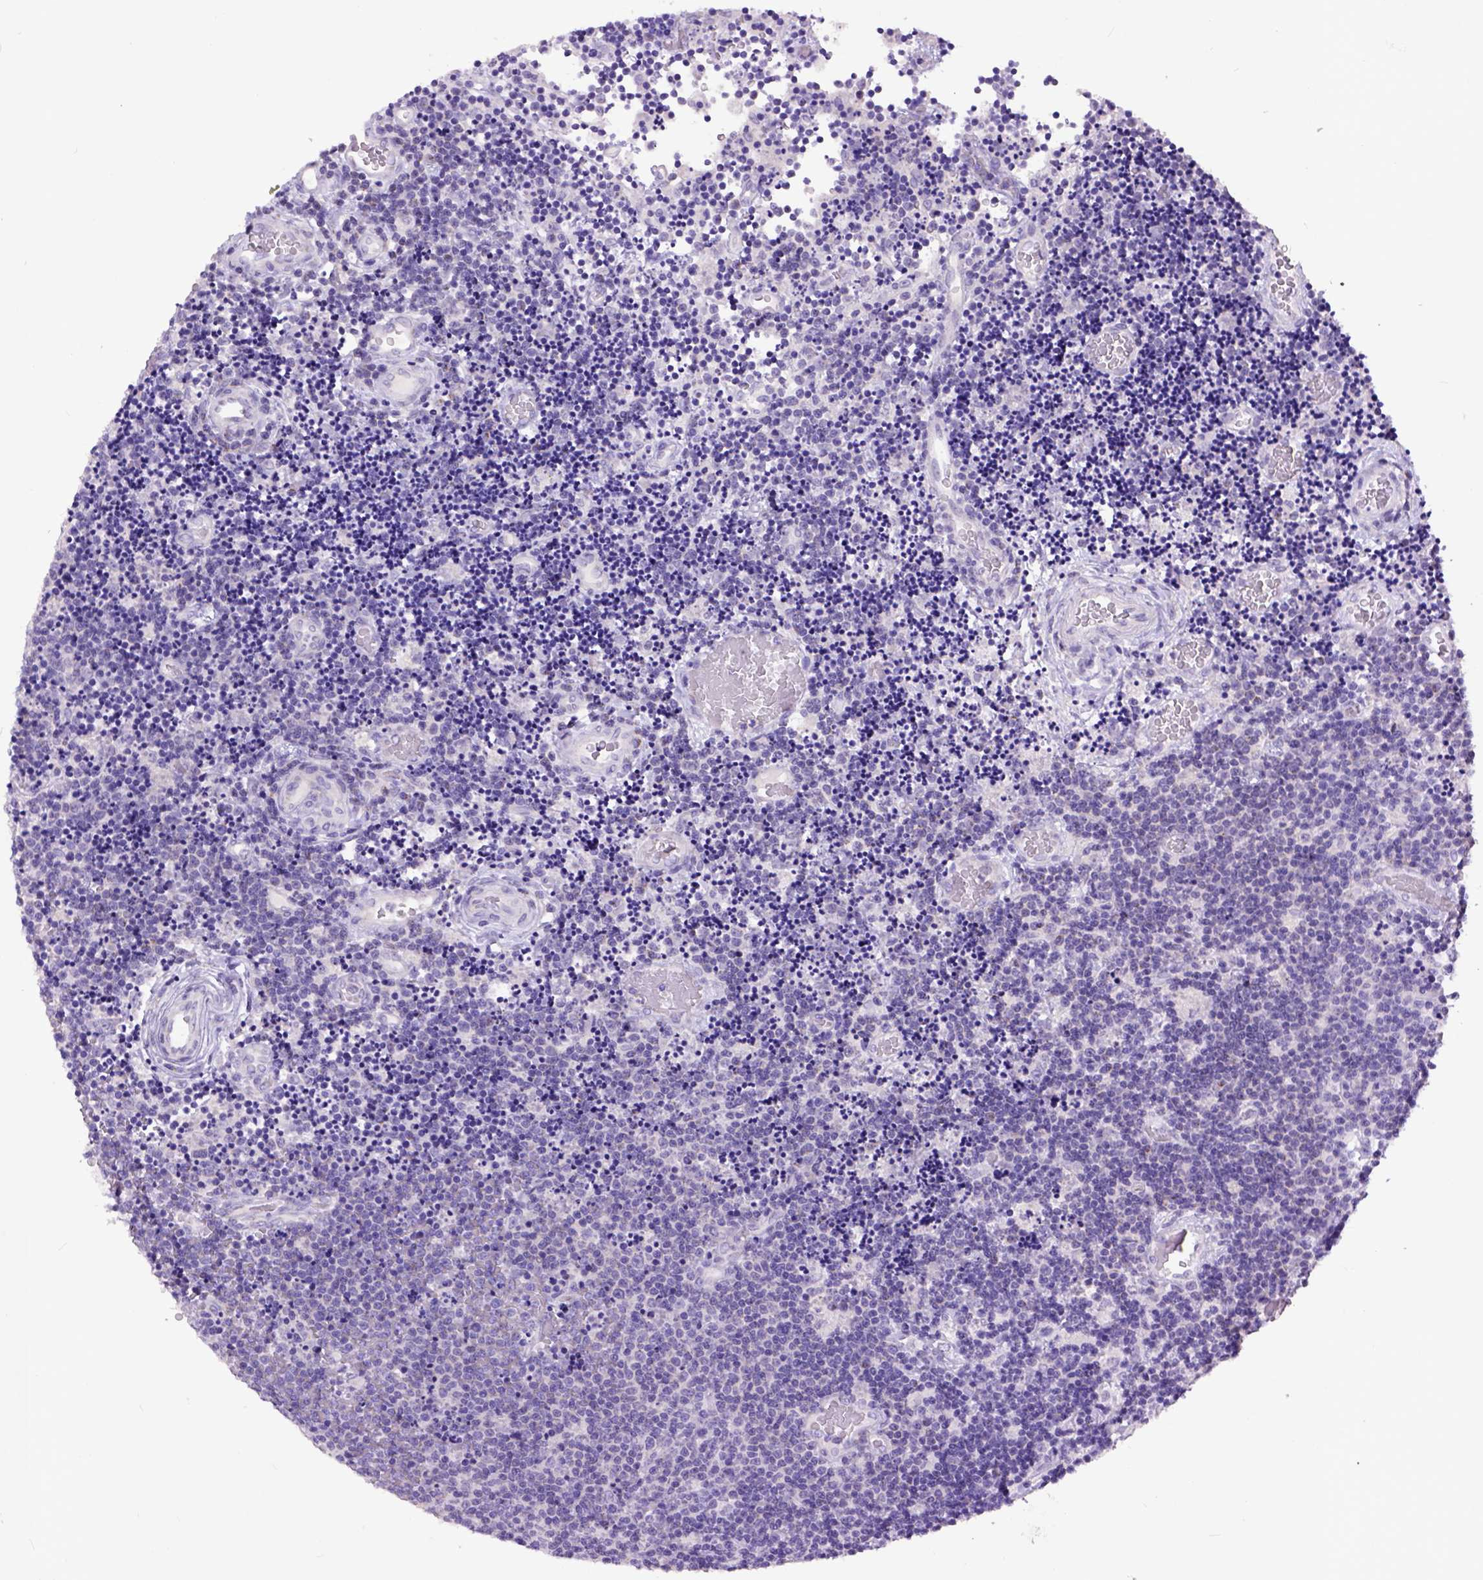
{"staining": {"intensity": "negative", "quantity": "none", "location": "none"}, "tissue": "lymphoma", "cell_type": "Tumor cells", "image_type": "cancer", "snomed": [{"axis": "morphology", "description": "Malignant lymphoma, non-Hodgkin's type, Low grade"}, {"axis": "topography", "description": "Brain"}], "caption": "Tumor cells are negative for protein expression in human low-grade malignant lymphoma, non-Hodgkin's type.", "gene": "RAB25", "patient": {"sex": "female", "age": 66}}